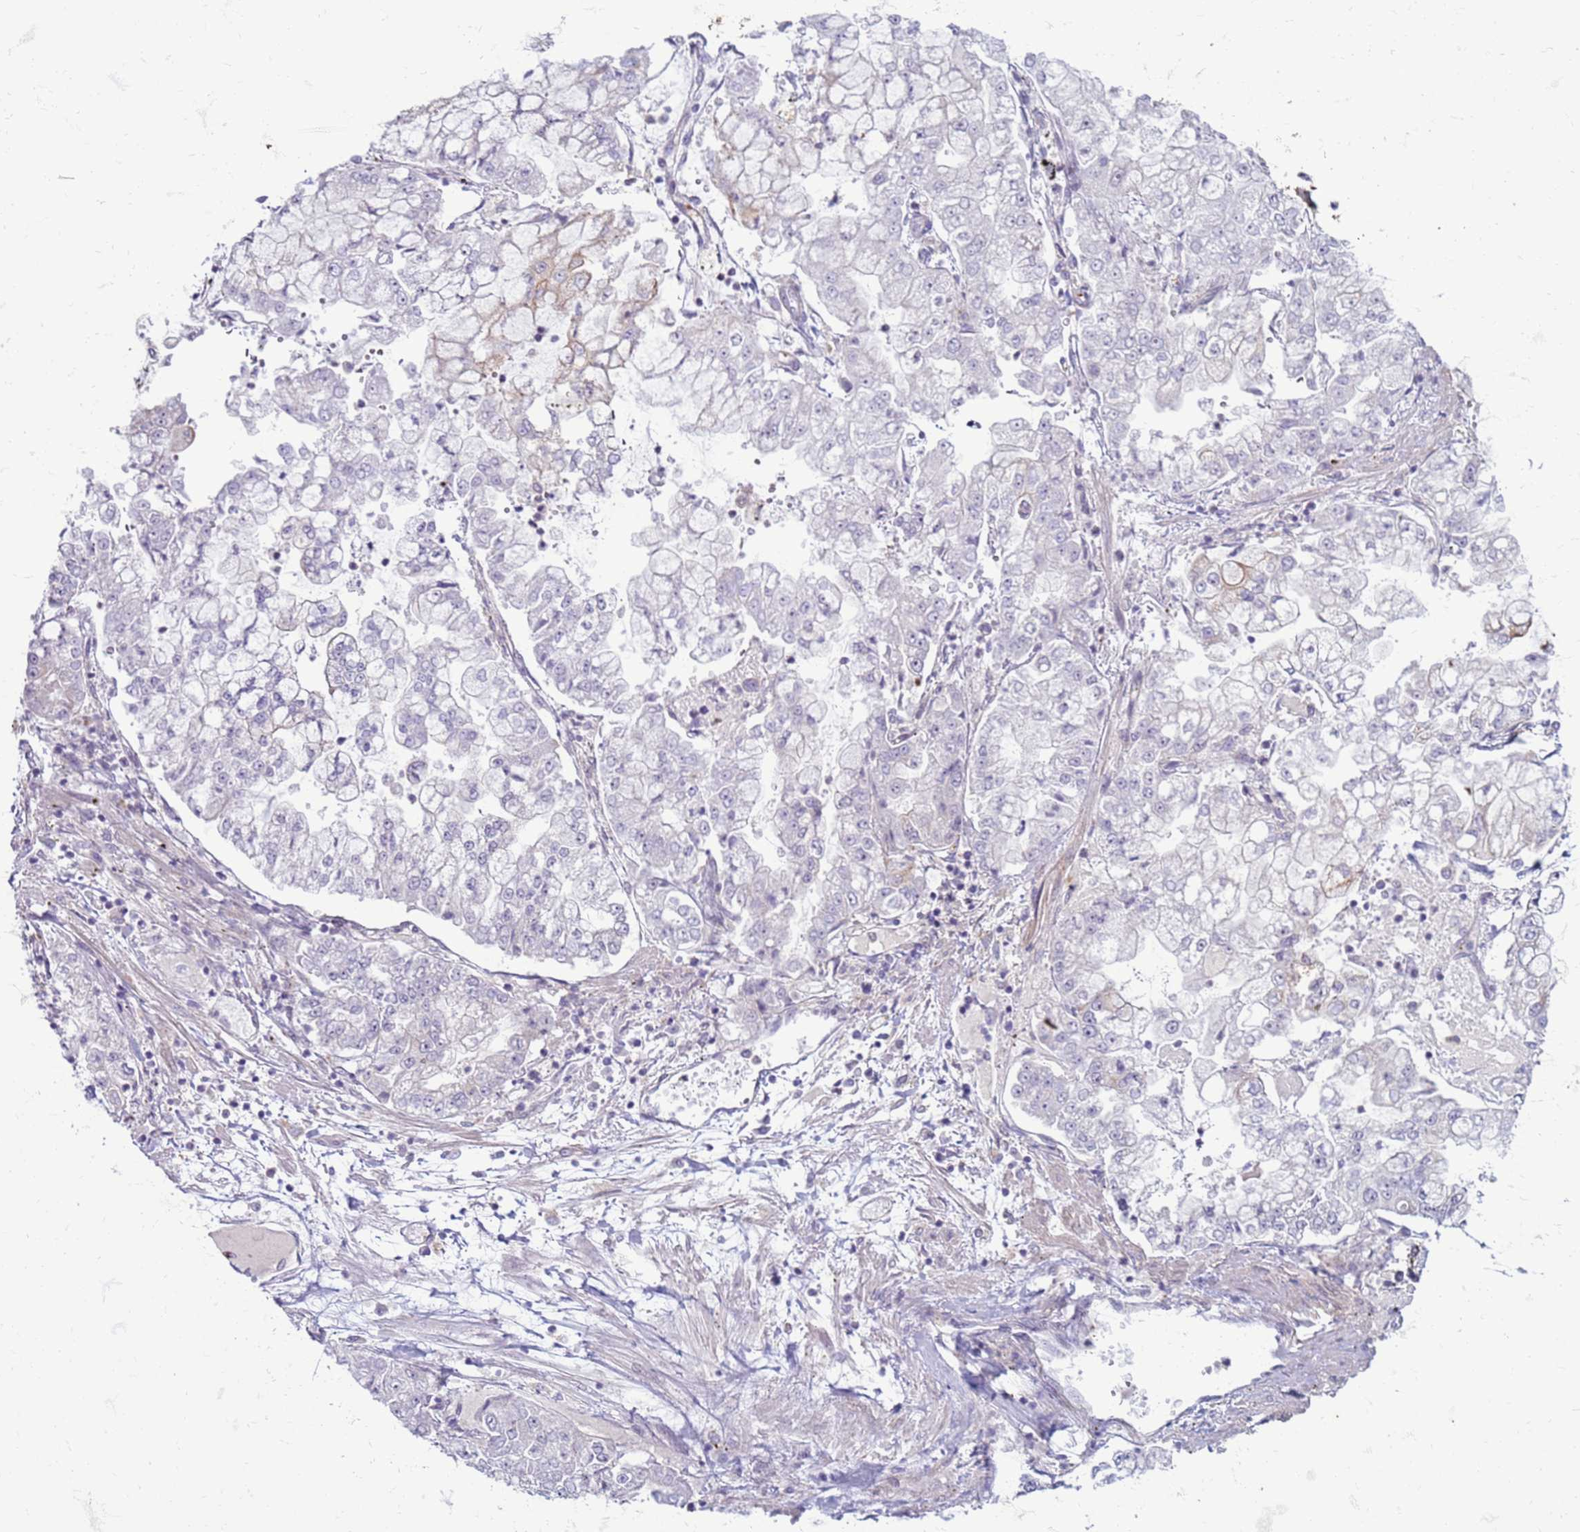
{"staining": {"intensity": "weak", "quantity": "<25%", "location": "cytoplasmic/membranous"}, "tissue": "stomach cancer", "cell_type": "Tumor cells", "image_type": "cancer", "snomed": [{"axis": "morphology", "description": "Adenocarcinoma, NOS"}, {"axis": "topography", "description": "Stomach"}], "caption": "High magnification brightfield microscopy of stomach cancer (adenocarcinoma) stained with DAB (3,3'-diaminobenzidine) (brown) and counterstained with hematoxylin (blue): tumor cells show no significant staining.", "gene": "SLC15A3", "patient": {"sex": "male", "age": 76}}